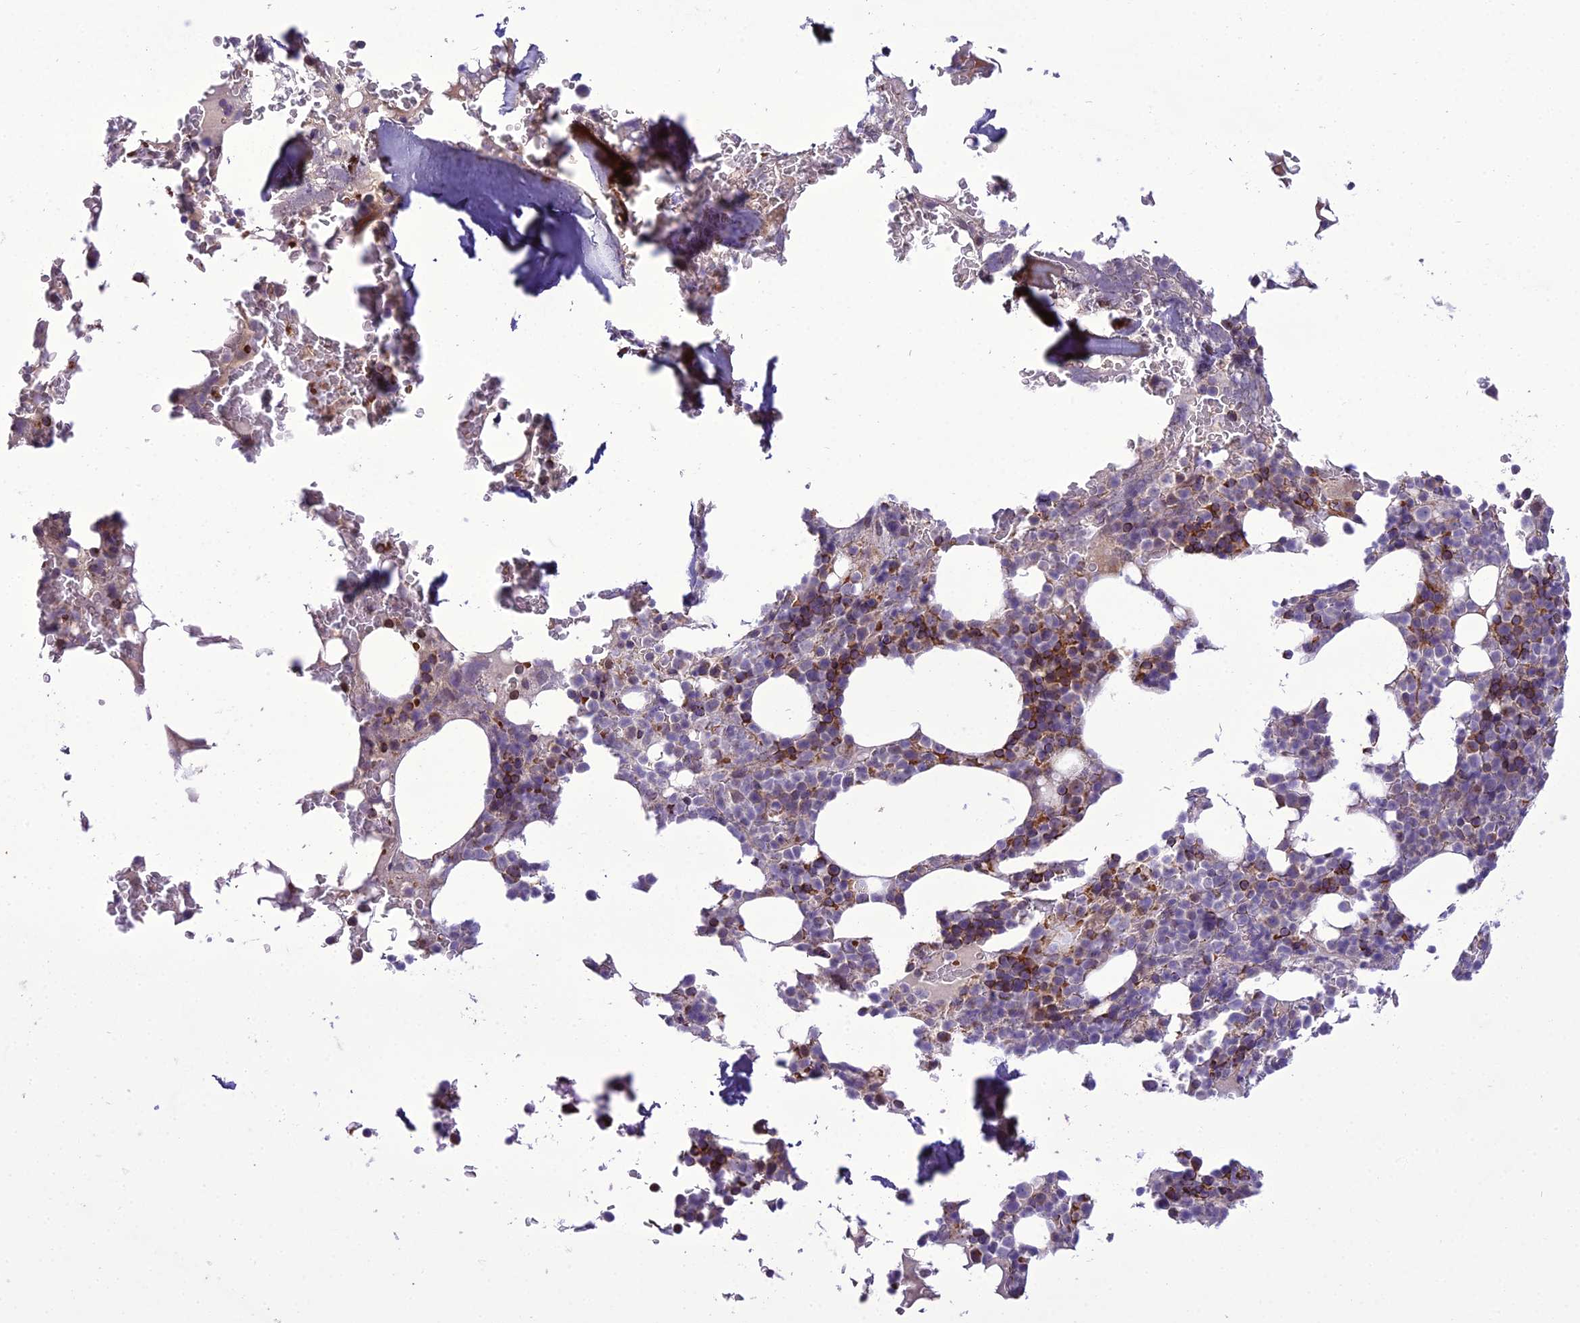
{"staining": {"intensity": "moderate", "quantity": "<25%", "location": "cytoplasmic/membranous"}, "tissue": "bone marrow", "cell_type": "Hematopoietic cells", "image_type": "normal", "snomed": [{"axis": "morphology", "description": "Normal tissue, NOS"}, {"axis": "topography", "description": "Bone marrow"}], "caption": "Bone marrow stained for a protein displays moderate cytoplasmic/membranous positivity in hematopoietic cells. (DAB (3,3'-diaminobenzidine) IHC with brightfield microscopy, high magnification).", "gene": "ENSG00000260272", "patient": {"sex": "male", "age": 58}}